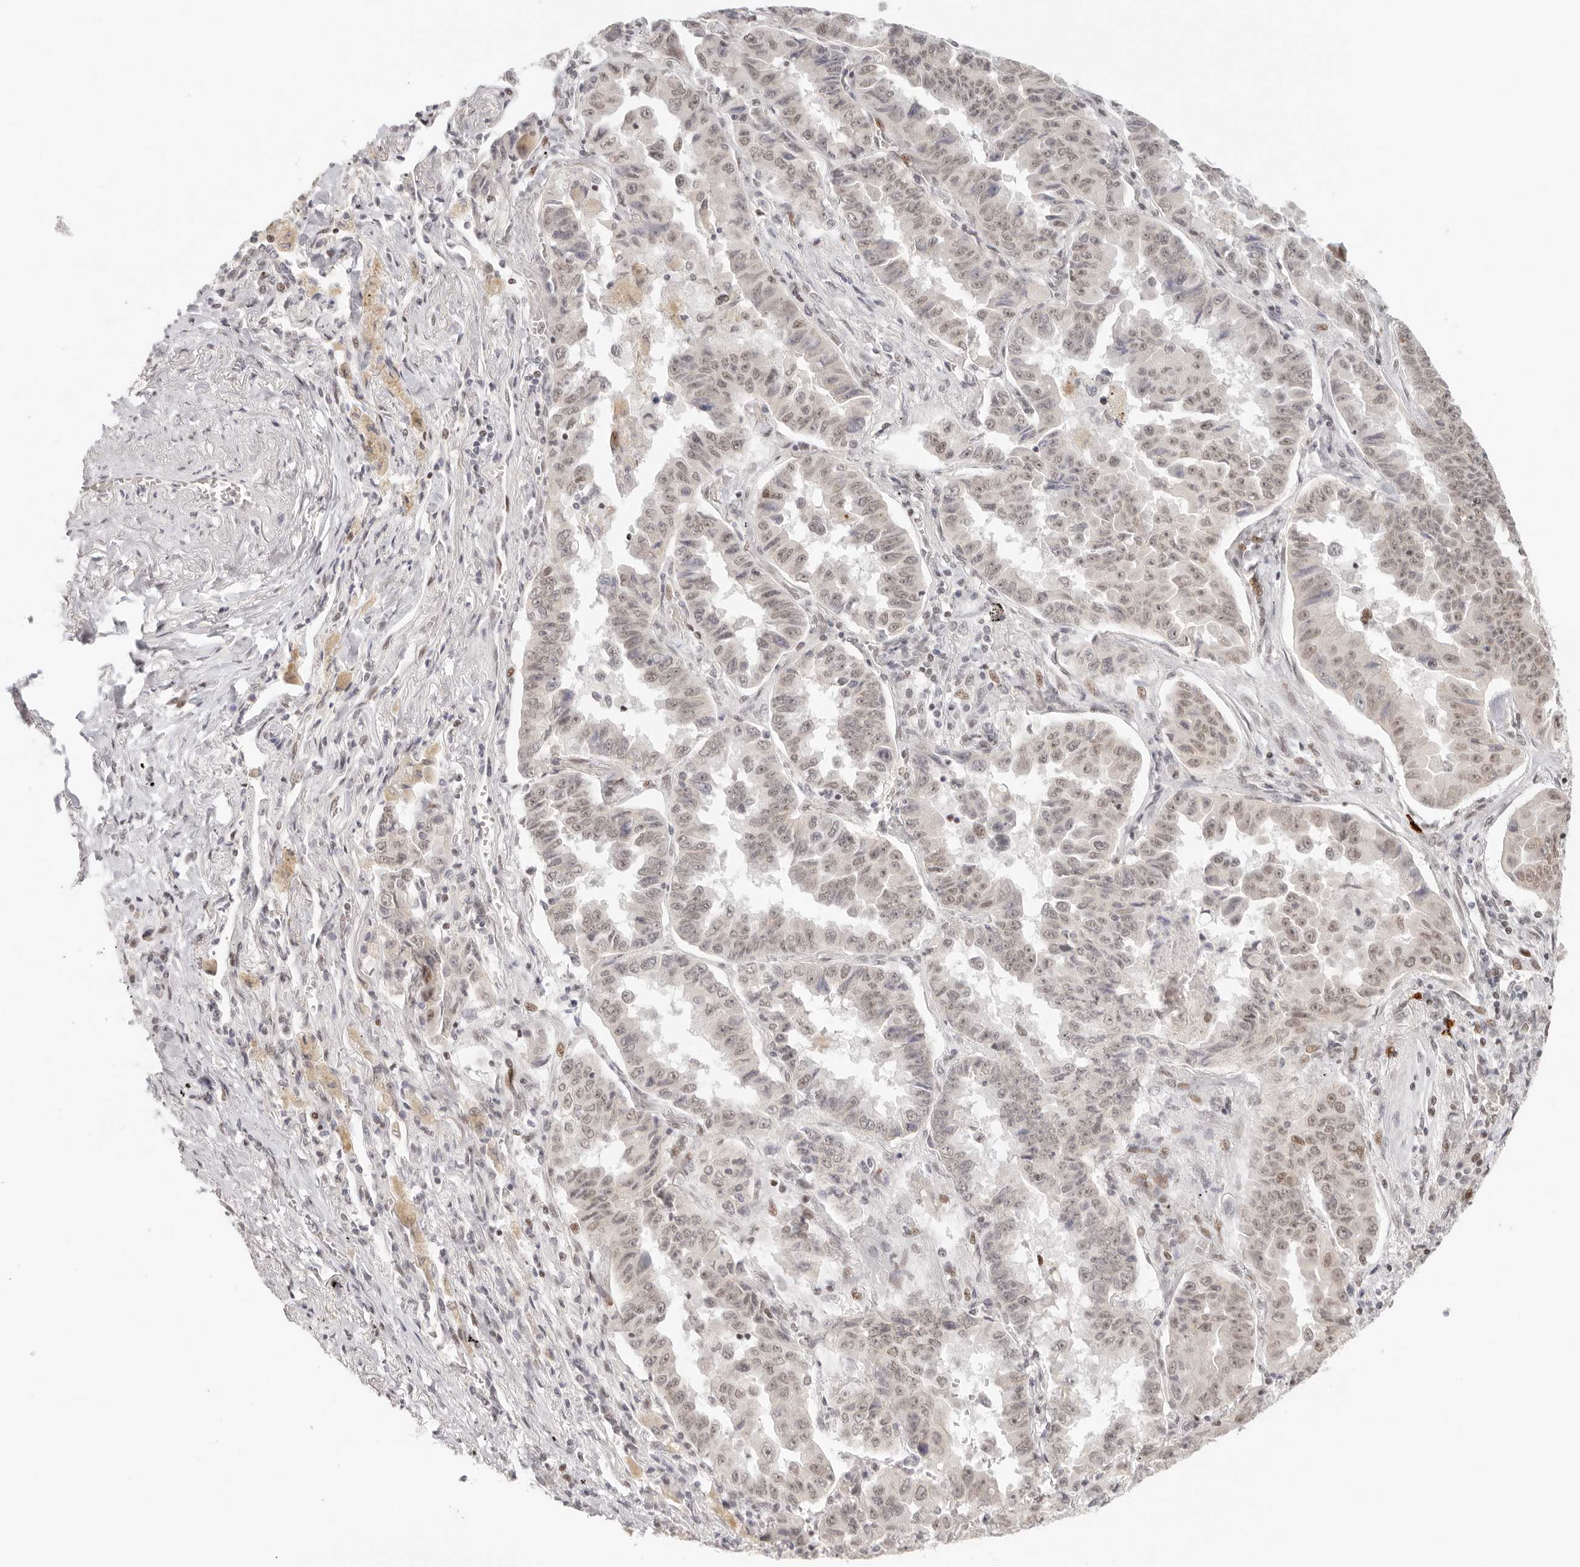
{"staining": {"intensity": "weak", "quantity": ">75%", "location": "nuclear"}, "tissue": "lung cancer", "cell_type": "Tumor cells", "image_type": "cancer", "snomed": [{"axis": "morphology", "description": "Adenocarcinoma, NOS"}, {"axis": "topography", "description": "Lung"}], "caption": "Human lung cancer (adenocarcinoma) stained for a protein (brown) shows weak nuclear positive staining in about >75% of tumor cells.", "gene": "HOXC5", "patient": {"sex": "female", "age": 51}}